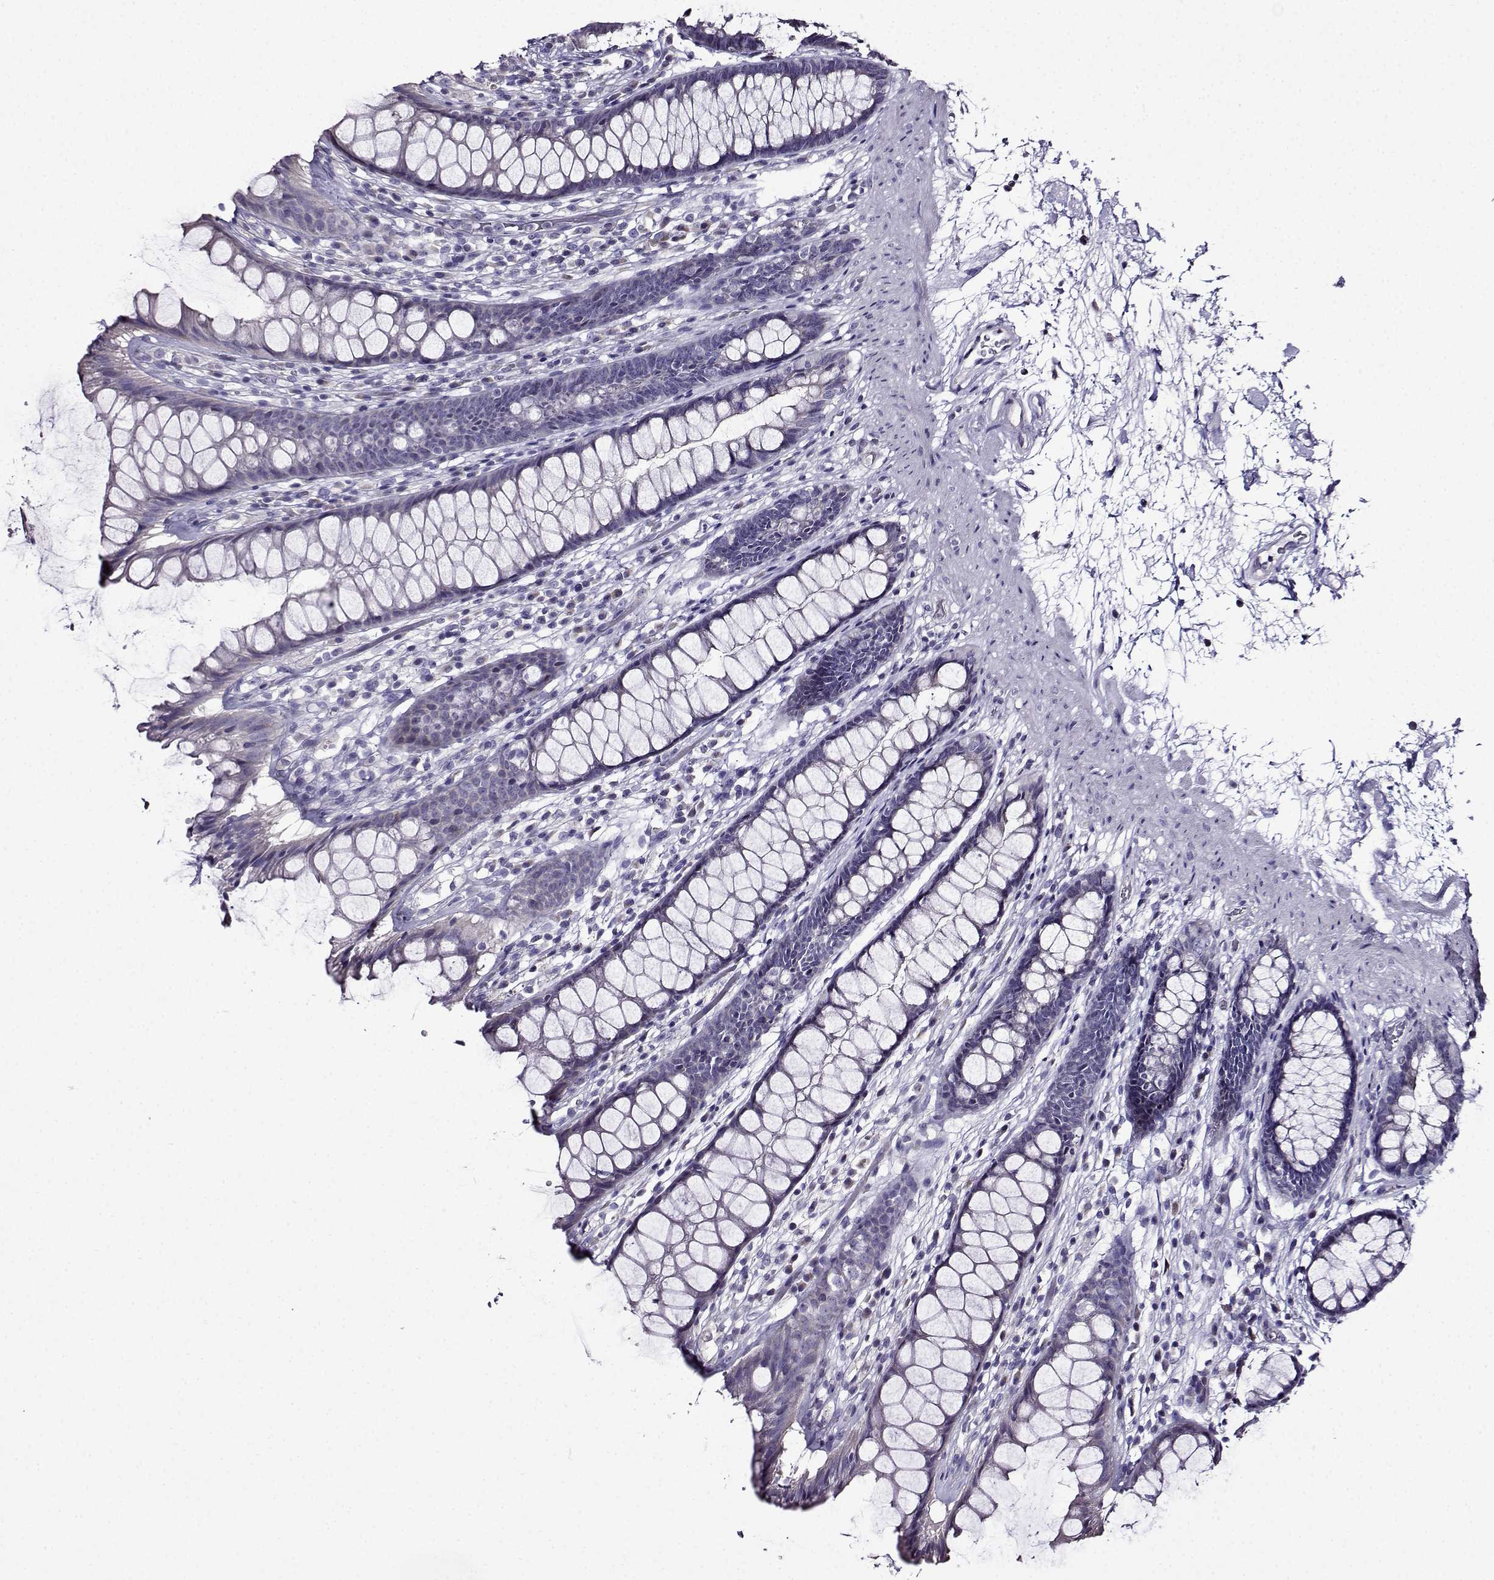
{"staining": {"intensity": "negative", "quantity": "none", "location": "none"}, "tissue": "rectum", "cell_type": "Glandular cells", "image_type": "normal", "snomed": [{"axis": "morphology", "description": "Normal tissue, NOS"}, {"axis": "topography", "description": "Rectum"}], "caption": "Protein analysis of unremarkable rectum reveals no significant staining in glandular cells.", "gene": "TMEM266", "patient": {"sex": "male", "age": 72}}